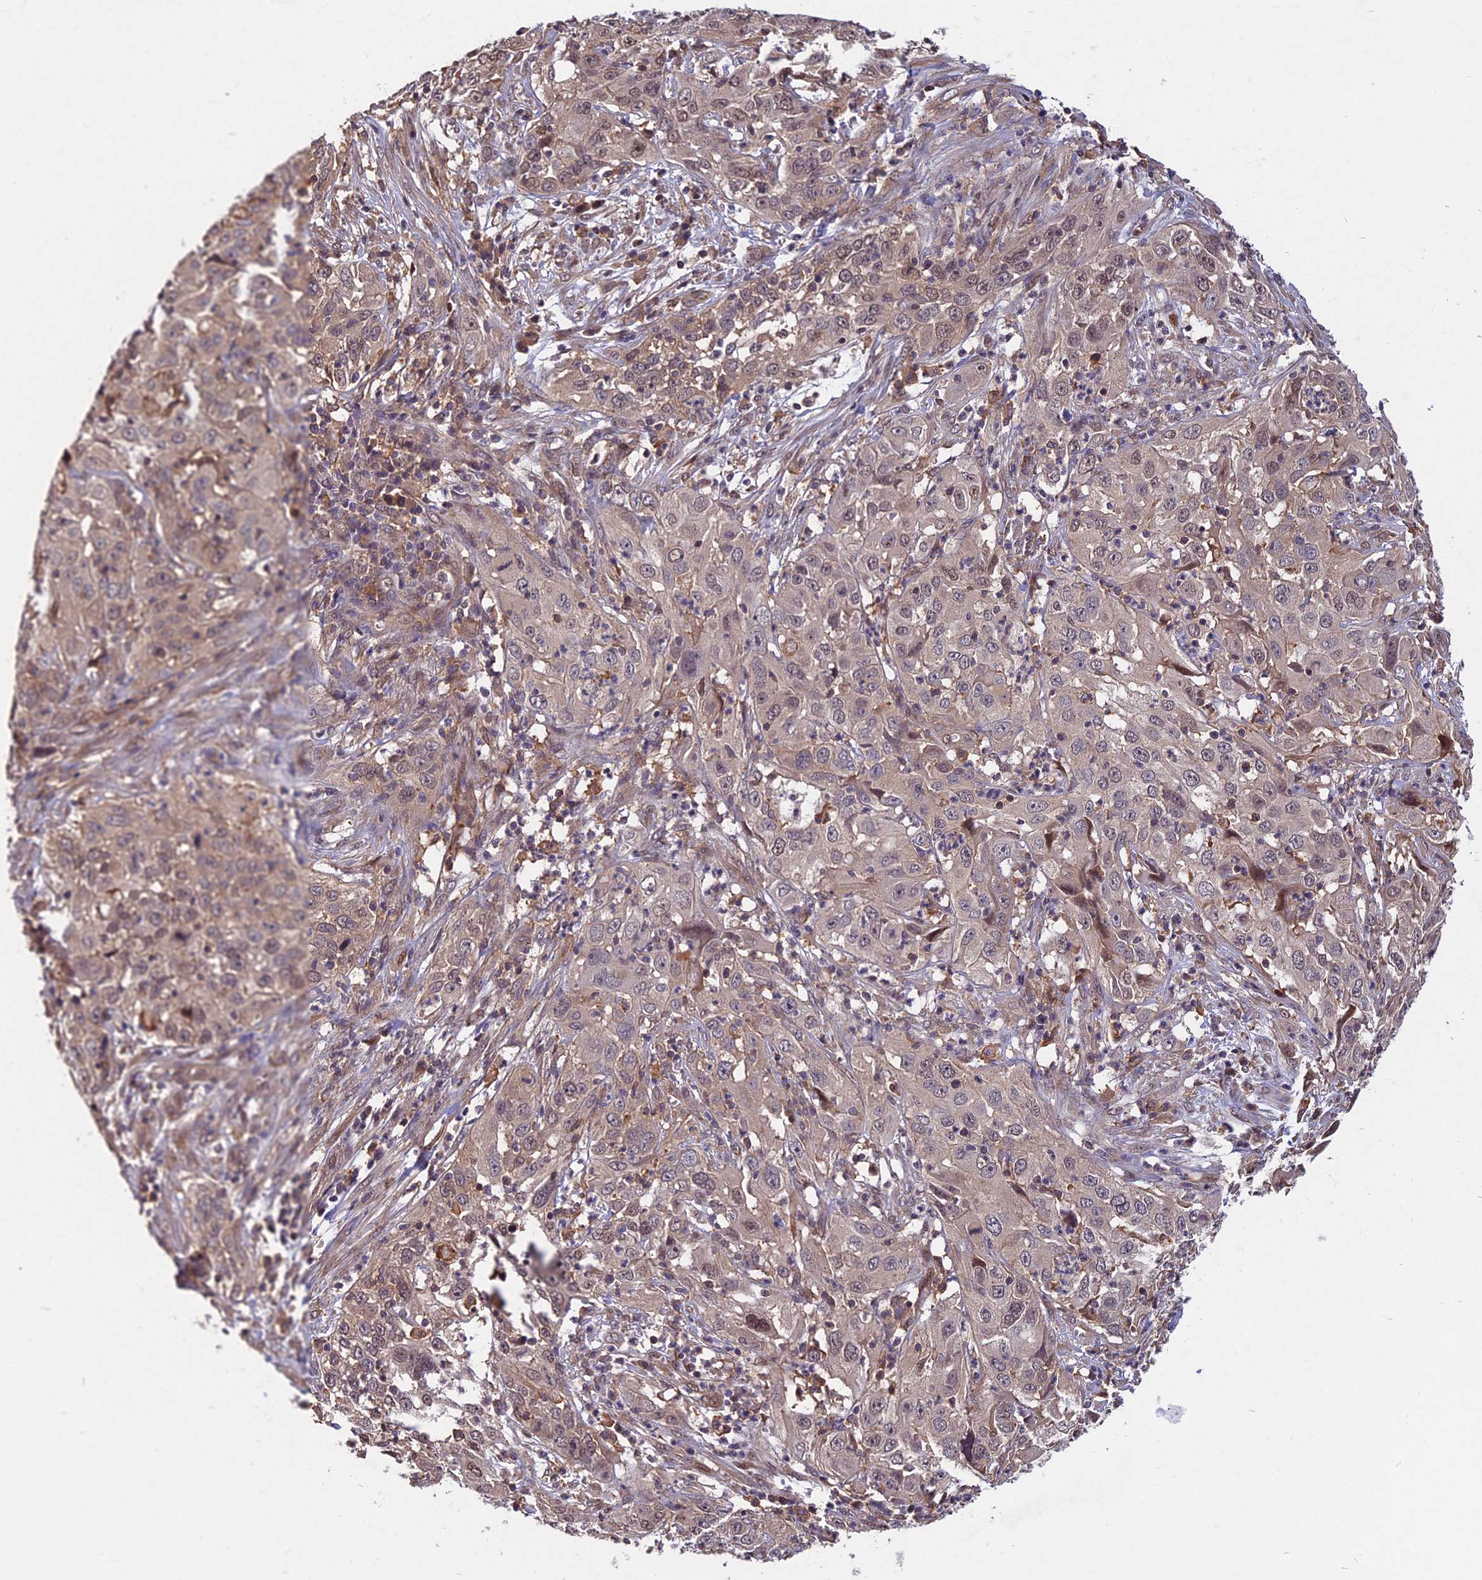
{"staining": {"intensity": "weak", "quantity": "25%-75%", "location": "cytoplasmic/membranous,nuclear"}, "tissue": "cervical cancer", "cell_type": "Tumor cells", "image_type": "cancer", "snomed": [{"axis": "morphology", "description": "Squamous cell carcinoma, NOS"}, {"axis": "topography", "description": "Cervix"}], "caption": "An IHC image of neoplastic tissue is shown. Protein staining in brown highlights weak cytoplasmic/membranous and nuclear positivity in cervical squamous cell carcinoma within tumor cells. (brown staining indicates protein expression, while blue staining denotes nuclei).", "gene": "SPG11", "patient": {"sex": "female", "age": 32}}